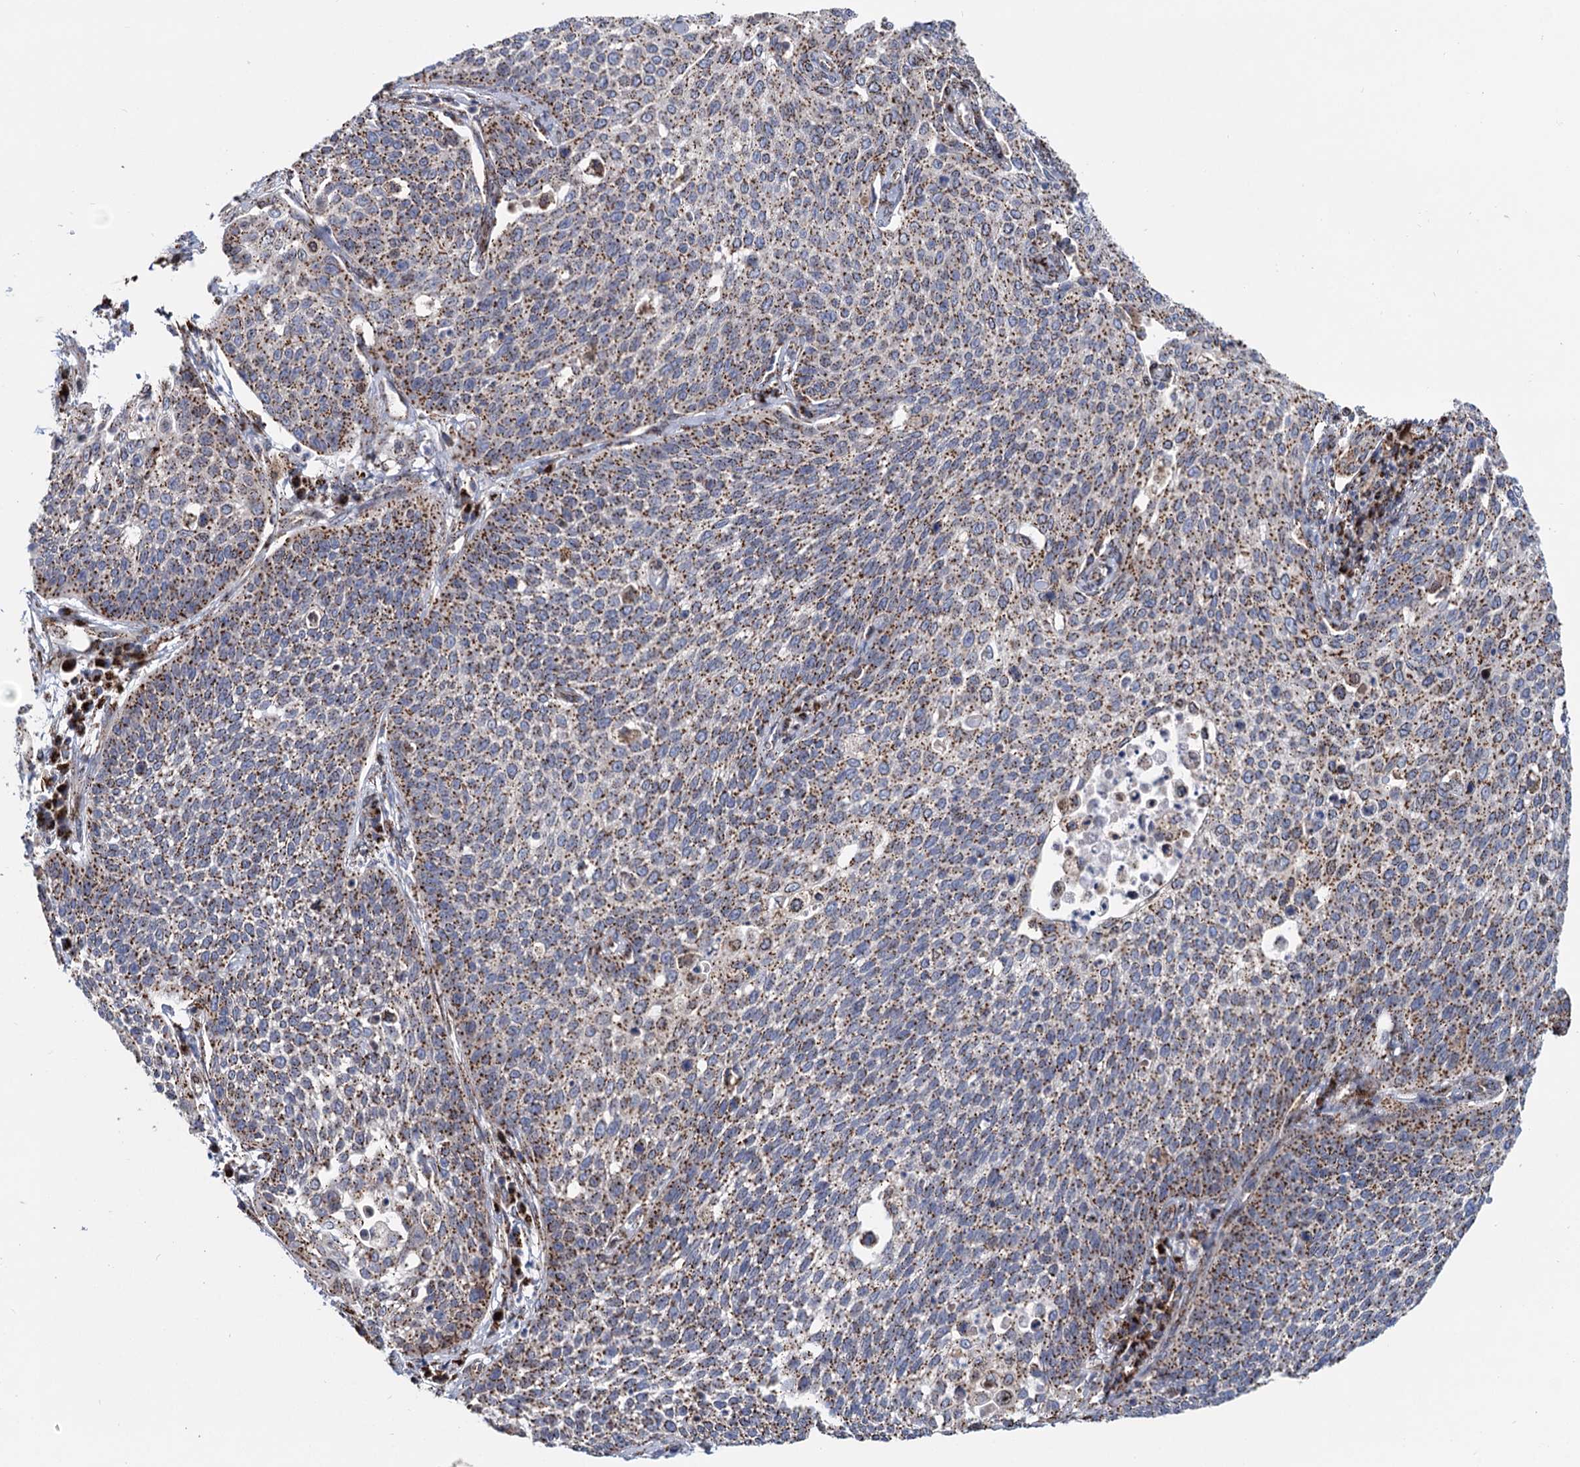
{"staining": {"intensity": "moderate", "quantity": ">75%", "location": "cytoplasmic/membranous"}, "tissue": "cervical cancer", "cell_type": "Tumor cells", "image_type": "cancer", "snomed": [{"axis": "morphology", "description": "Squamous cell carcinoma, NOS"}, {"axis": "topography", "description": "Cervix"}], "caption": "Squamous cell carcinoma (cervical) stained for a protein reveals moderate cytoplasmic/membranous positivity in tumor cells.", "gene": "SUPT20H", "patient": {"sex": "female", "age": 34}}